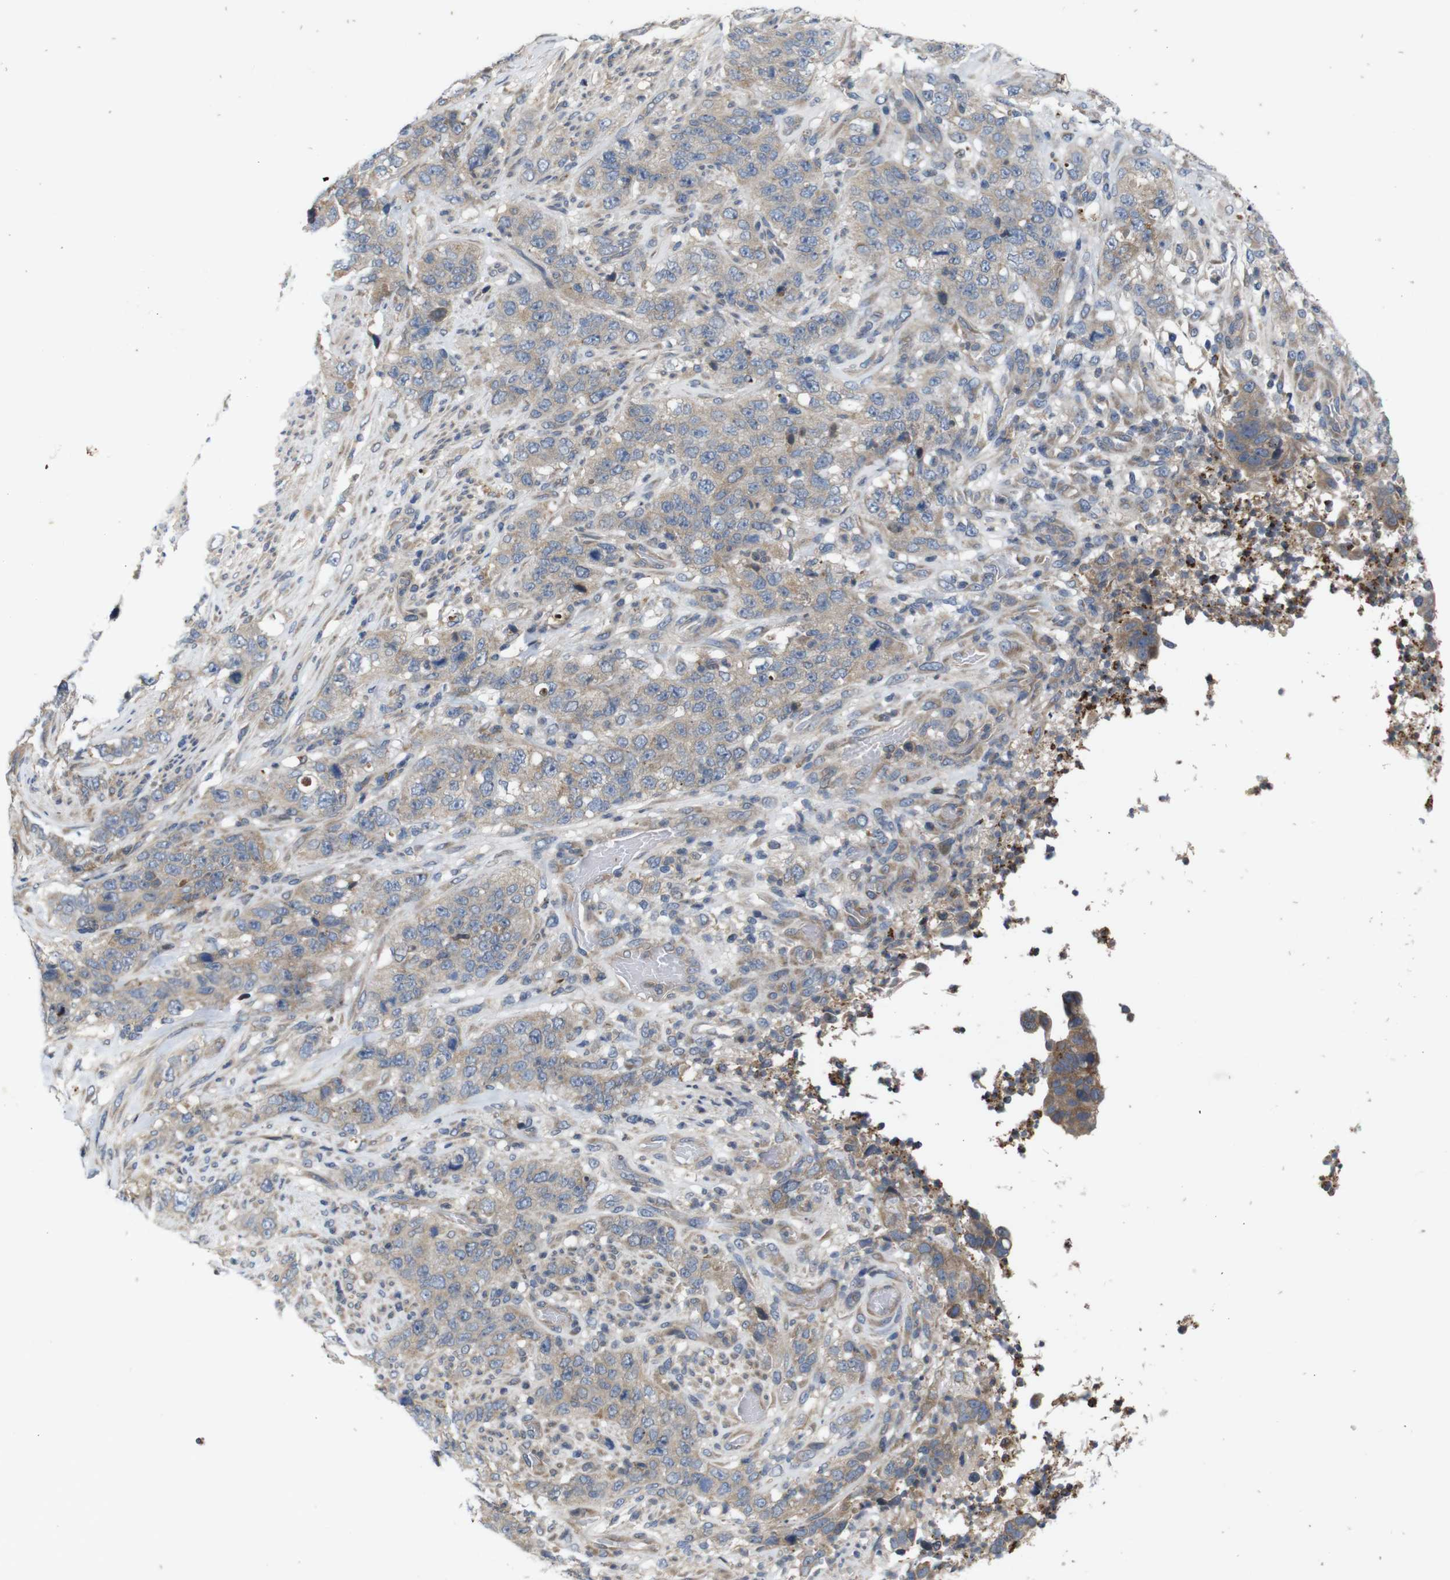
{"staining": {"intensity": "weak", "quantity": "25%-75%", "location": "cytoplasmic/membranous"}, "tissue": "stomach cancer", "cell_type": "Tumor cells", "image_type": "cancer", "snomed": [{"axis": "morphology", "description": "Adenocarcinoma, NOS"}, {"axis": "topography", "description": "Stomach"}], "caption": "High-power microscopy captured an immunohistochemistry photomicrograph of stomach cancer, revealing weak cytoplasmic/membranous expression in approximately 25%-75% of tumor cells. (Stains: DAB in brown, nuclei in blue, Microscopy: brightfield microscopy at high magnification).", "gene": "PTPN1", "patient": {"sex": "male", "age": 48}}